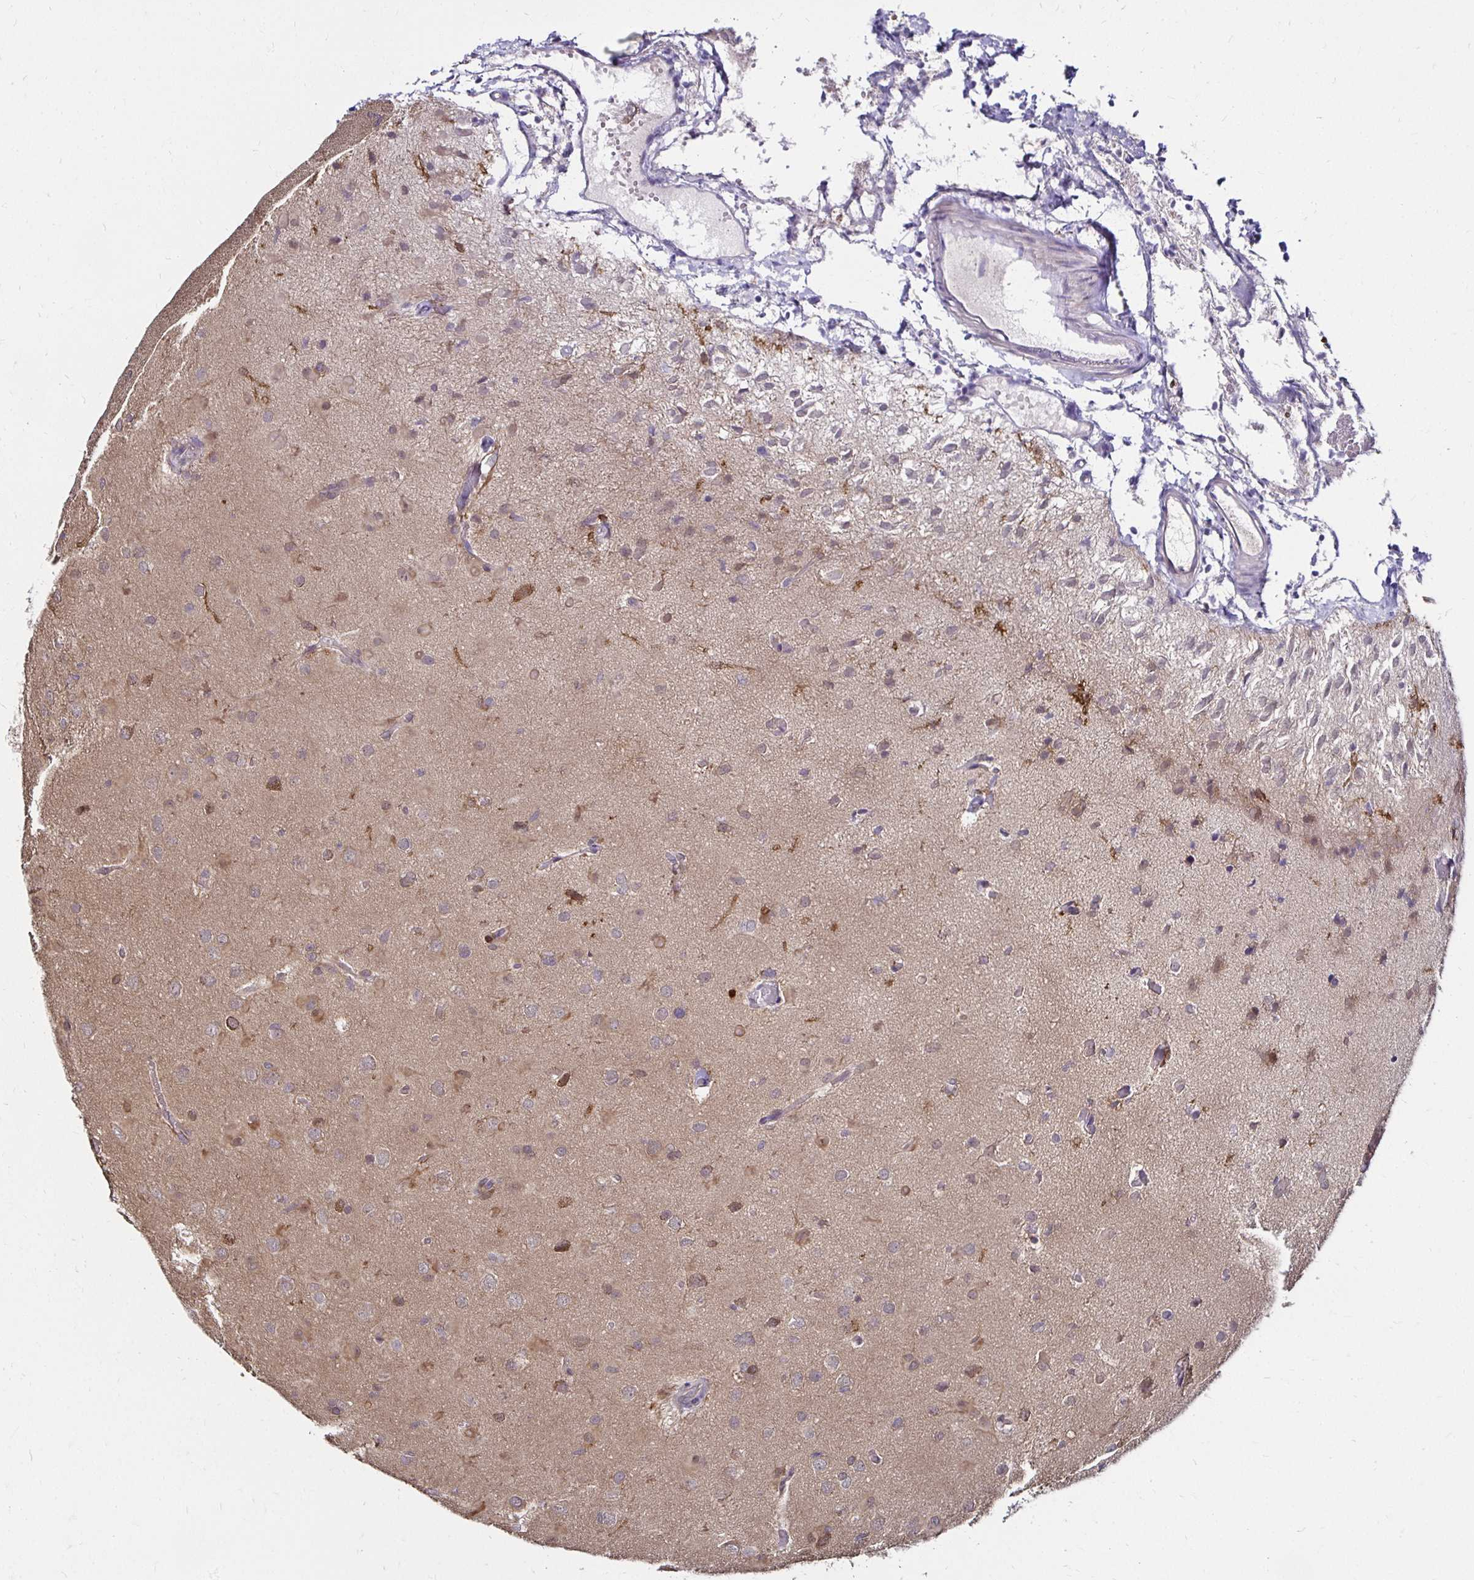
{"staining": {"intensity": "moderate", "quantity": "<25%", "location": "cytoplasmic/membranous"}, "tissue": "glioma", "cell_type": "Tumor cells", "image_type": "cancer", "snomed": [{"axis": "morphology", "description": "Glioma, malignant, Low grade"}, {"axis": "topography", "description": "Brain"}], "caption": "Malignant glioma (low-grade) stained with a brown dye reveals moderate cytoplasmic/membranous positive staining in approximately <25% of tumor cells.", "gene": "TXN", "patient": {"sex": "male", "age": 58}}